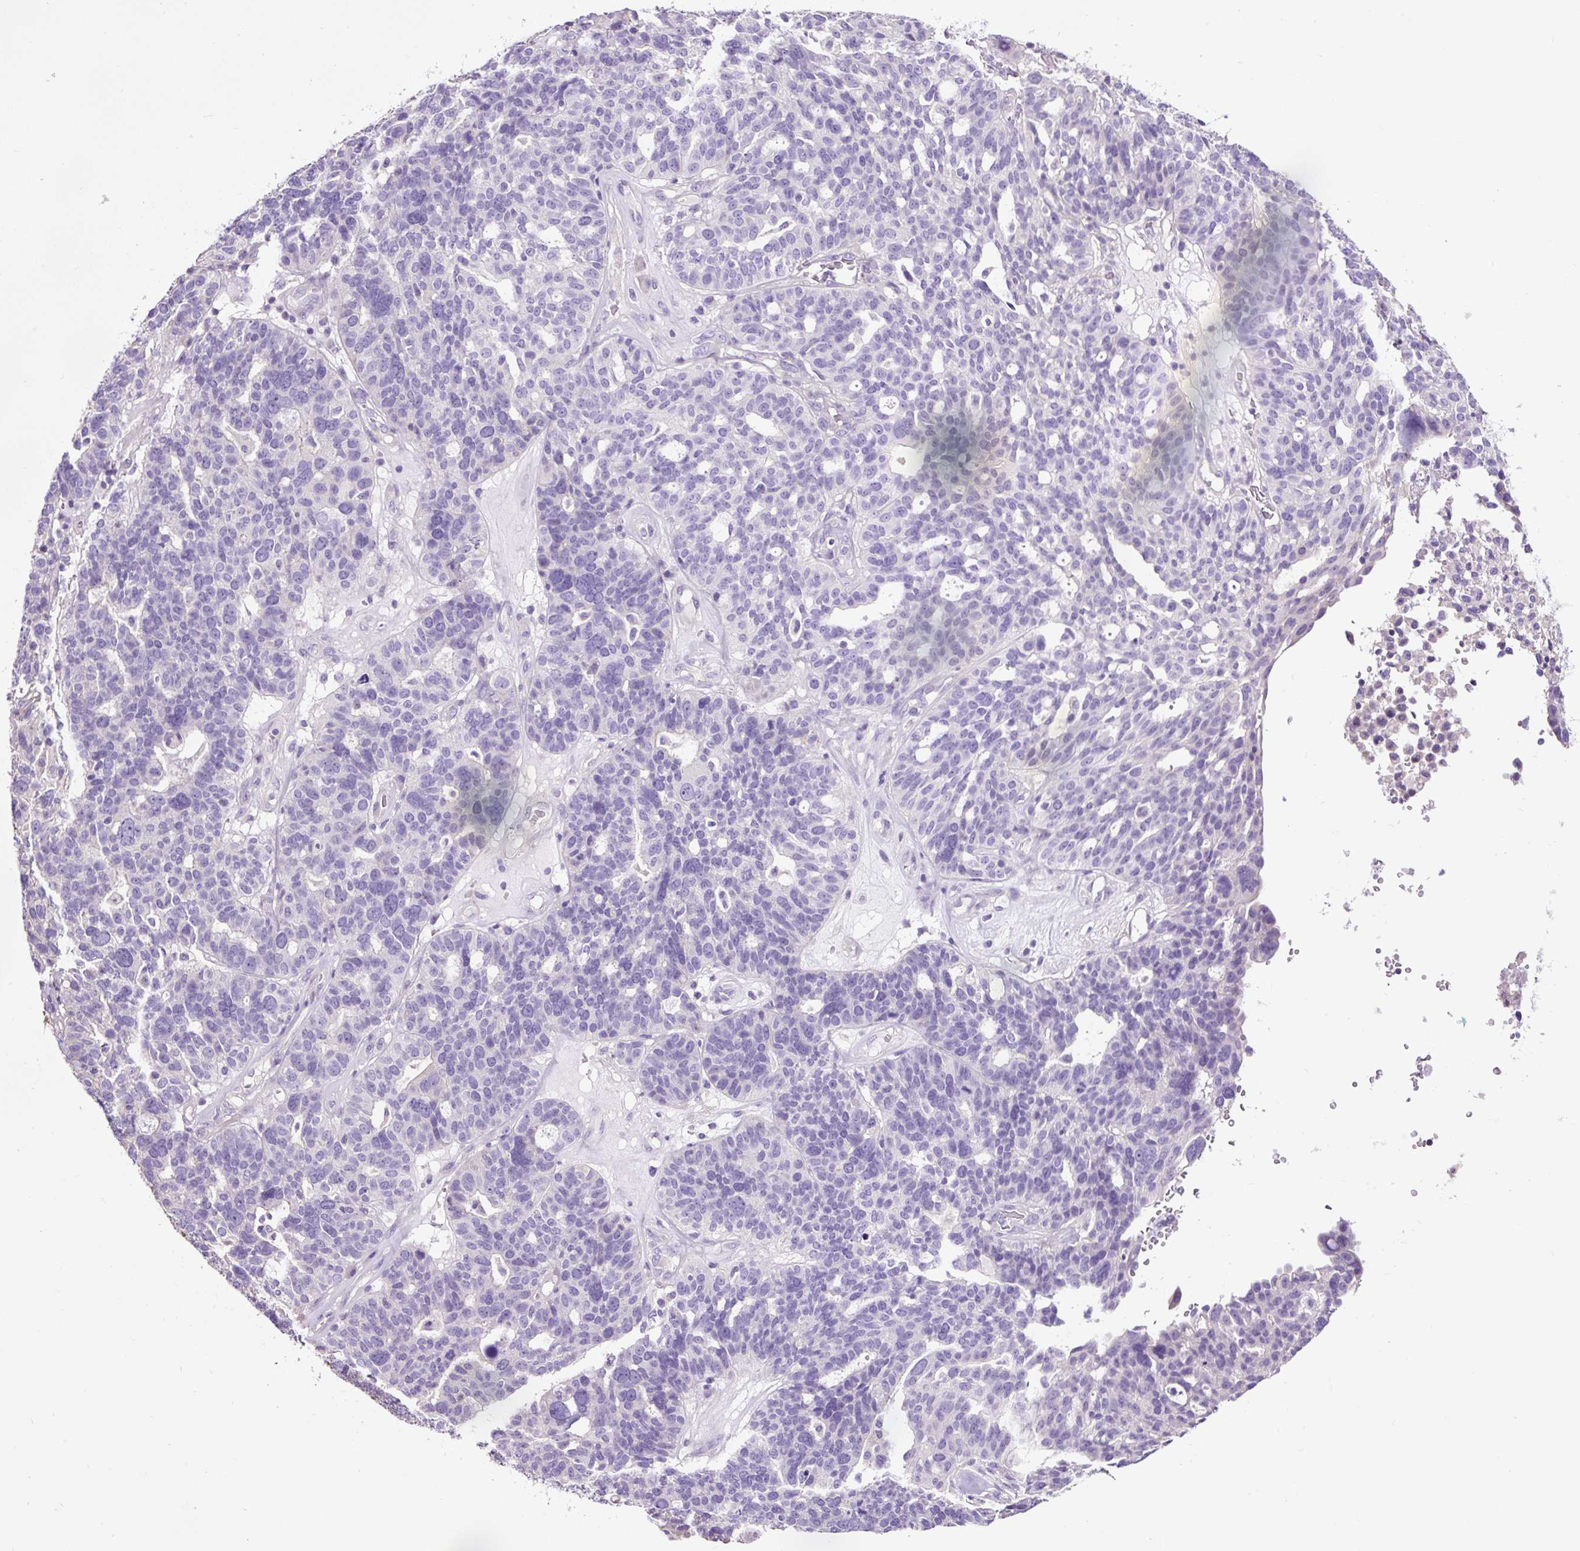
{"staining": {"intensity": "negative", "quantity": "none", "location": "none"}, "tissue": "ovarian cancer", "cell_type": "Tumor cells", "image_type": "cancer", "snomed": [{"axis": "morphology", "description": "Cystadenocarcinoma, serous, NOS"}, {"axis": "topography", "description": "Ovary"}], "caption": "Immunohistochemical staining of ovarian cancer (serous cystadenocarcinoma) shows no significant positivity in tumor cells.", "gene": "PDIA2", "patient": {"sex": "female", "age": 59}}